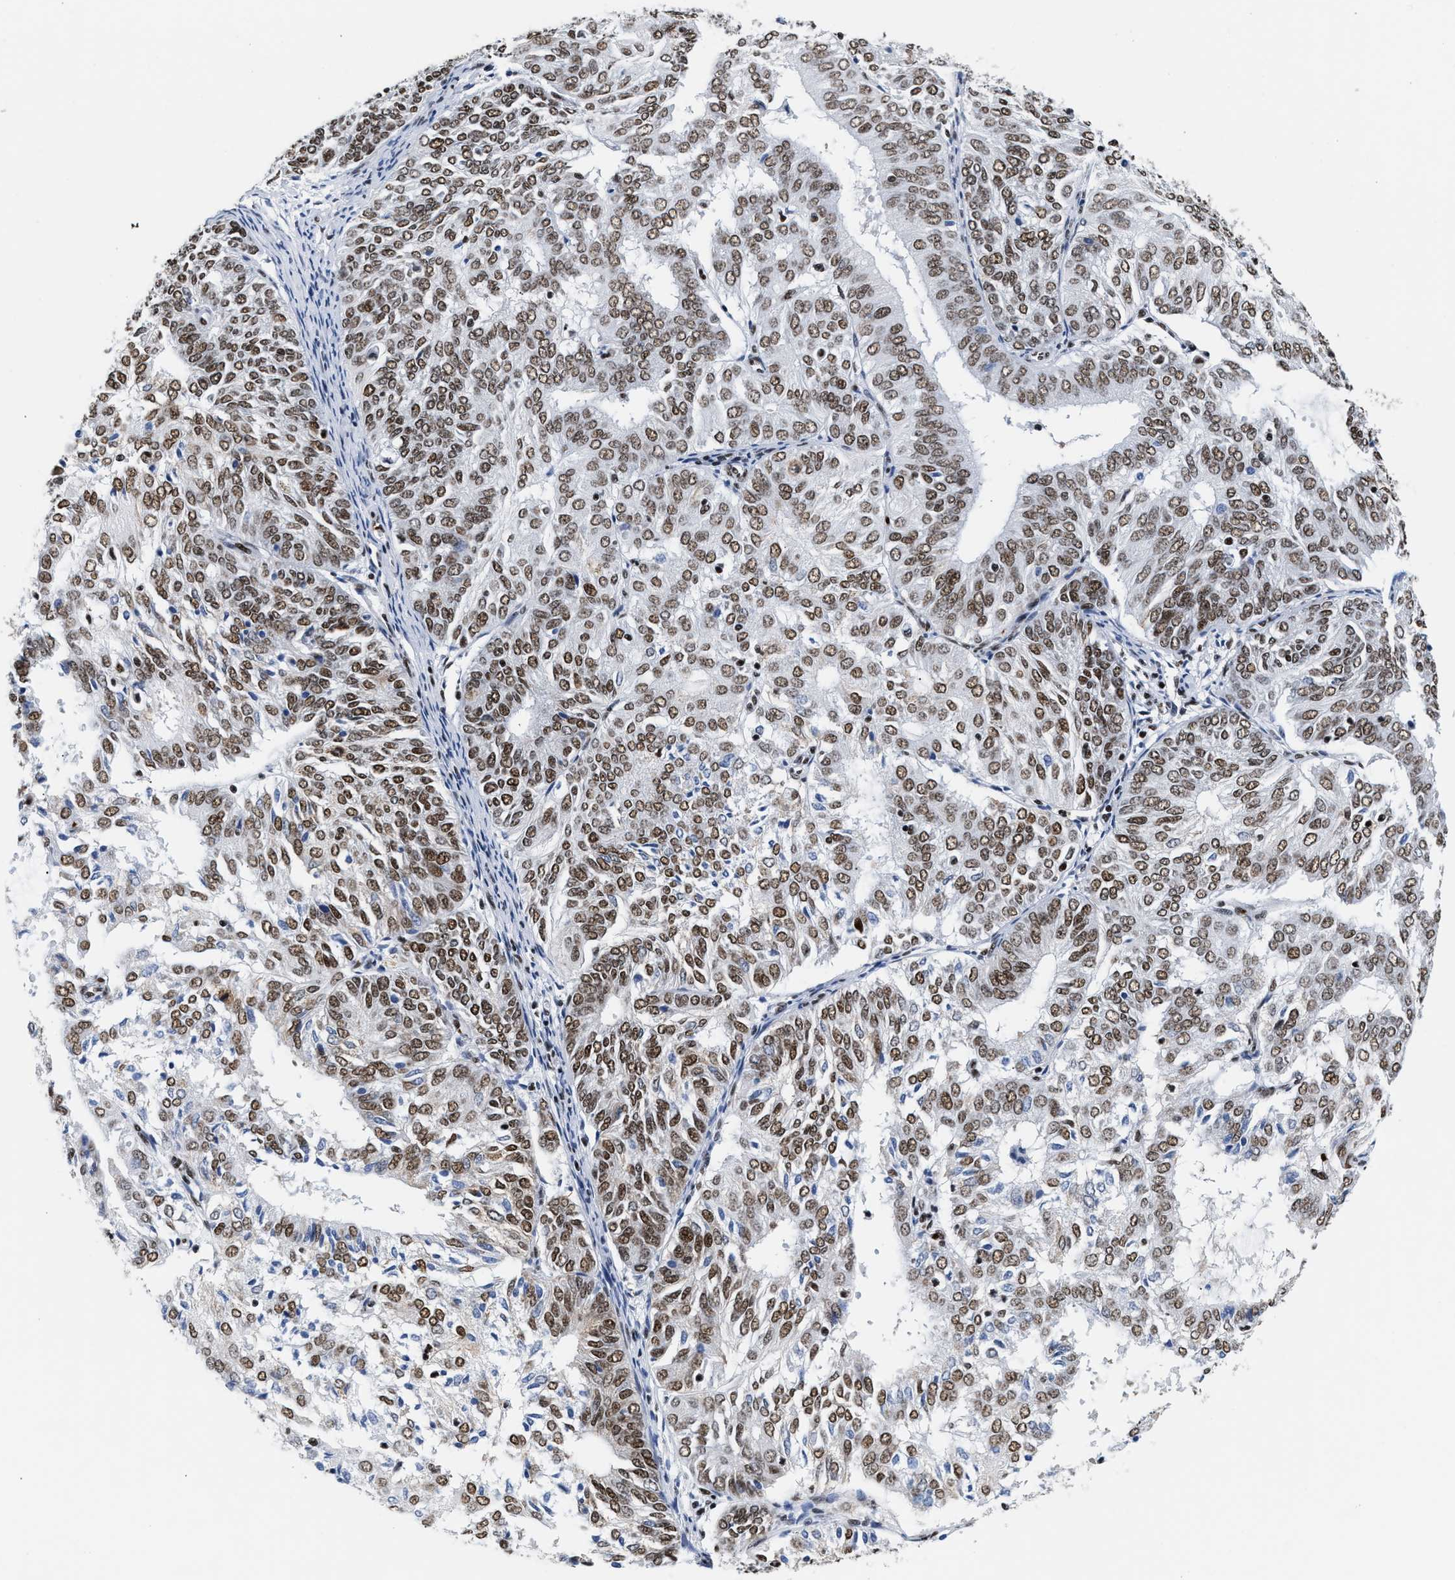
{"staining": {"intensity": "moderate", "quantity": ">75%", "location": "nuclear"}, "tissue": "endometrial cancer", "cell_type": "Tumor cells", "image_type": "cancer", "snomed": [{"axis": "morphology", "description": "Adenocarcinoma, NOS"}, {"axis": "topography", "description": "Uterus"}], "caption": "Brown immunohistochemical staining in human endometrial cancer (adenocarcinoma) exhibits moderate nuclear staining in approximately >75% of tumor cells.", "gene": "RAD21", "patient": {"sex": "female", "age": 60}}